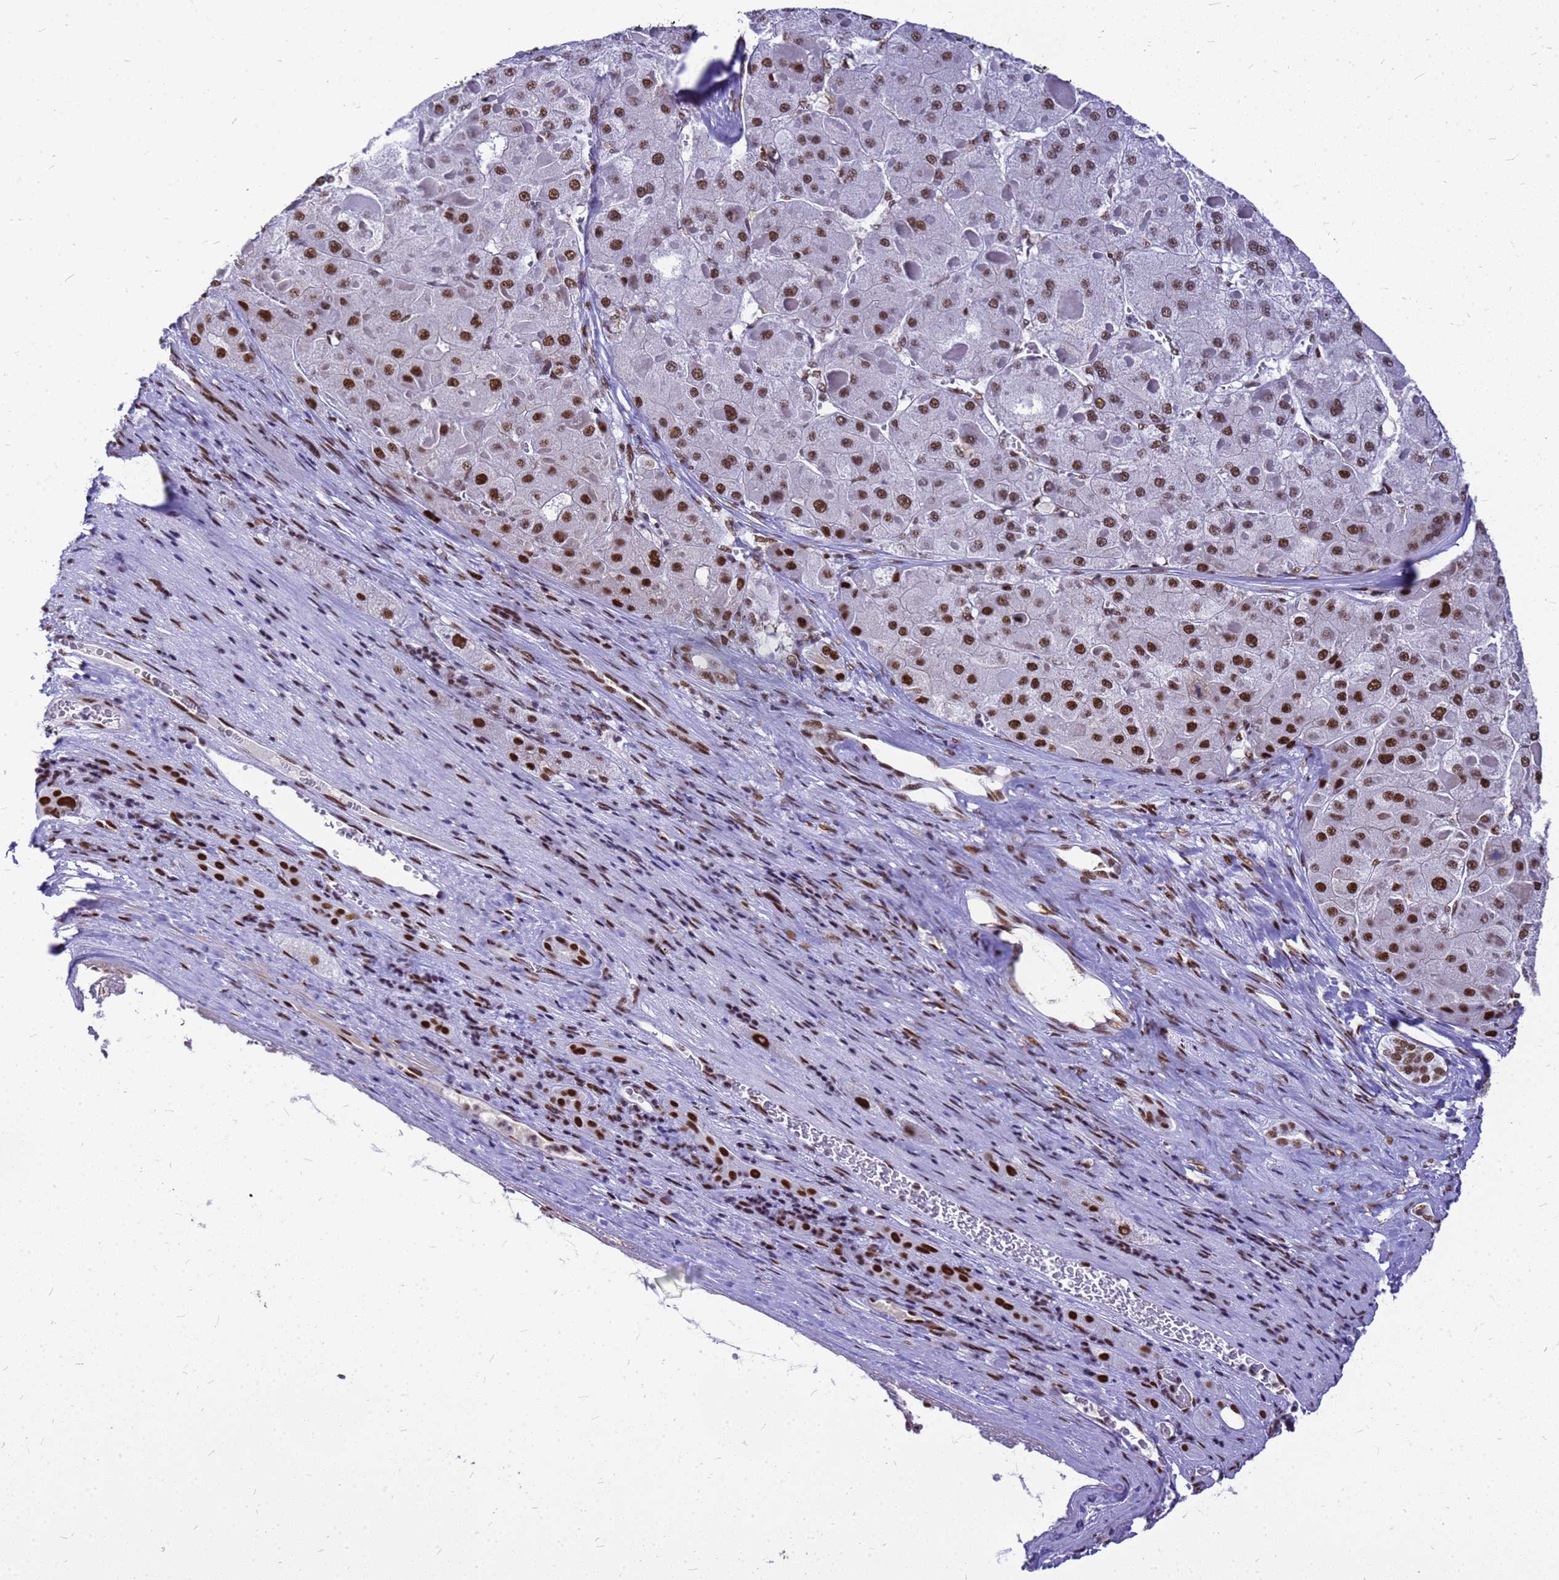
{"staining": {"intensity": "strong", "quantity": ">75%", "location": "nuclear"}, "tissue": "liver cancer", "cell_type": "Tumor cells", "image_type": "cancer", "snomed": [{"axis": "morphology", "description": "Carcinoma, Hepatocellular, NOS"}, {"axis": "topography", "description": "Liver"}], "caption": "A high amount of strong nuclear staining is appreciated in approximately >75% of tumor cells in liver hepatocellular carcinoma tissue.", "gene": "SART3", "patient": {"sex": "female", "age": 73}}